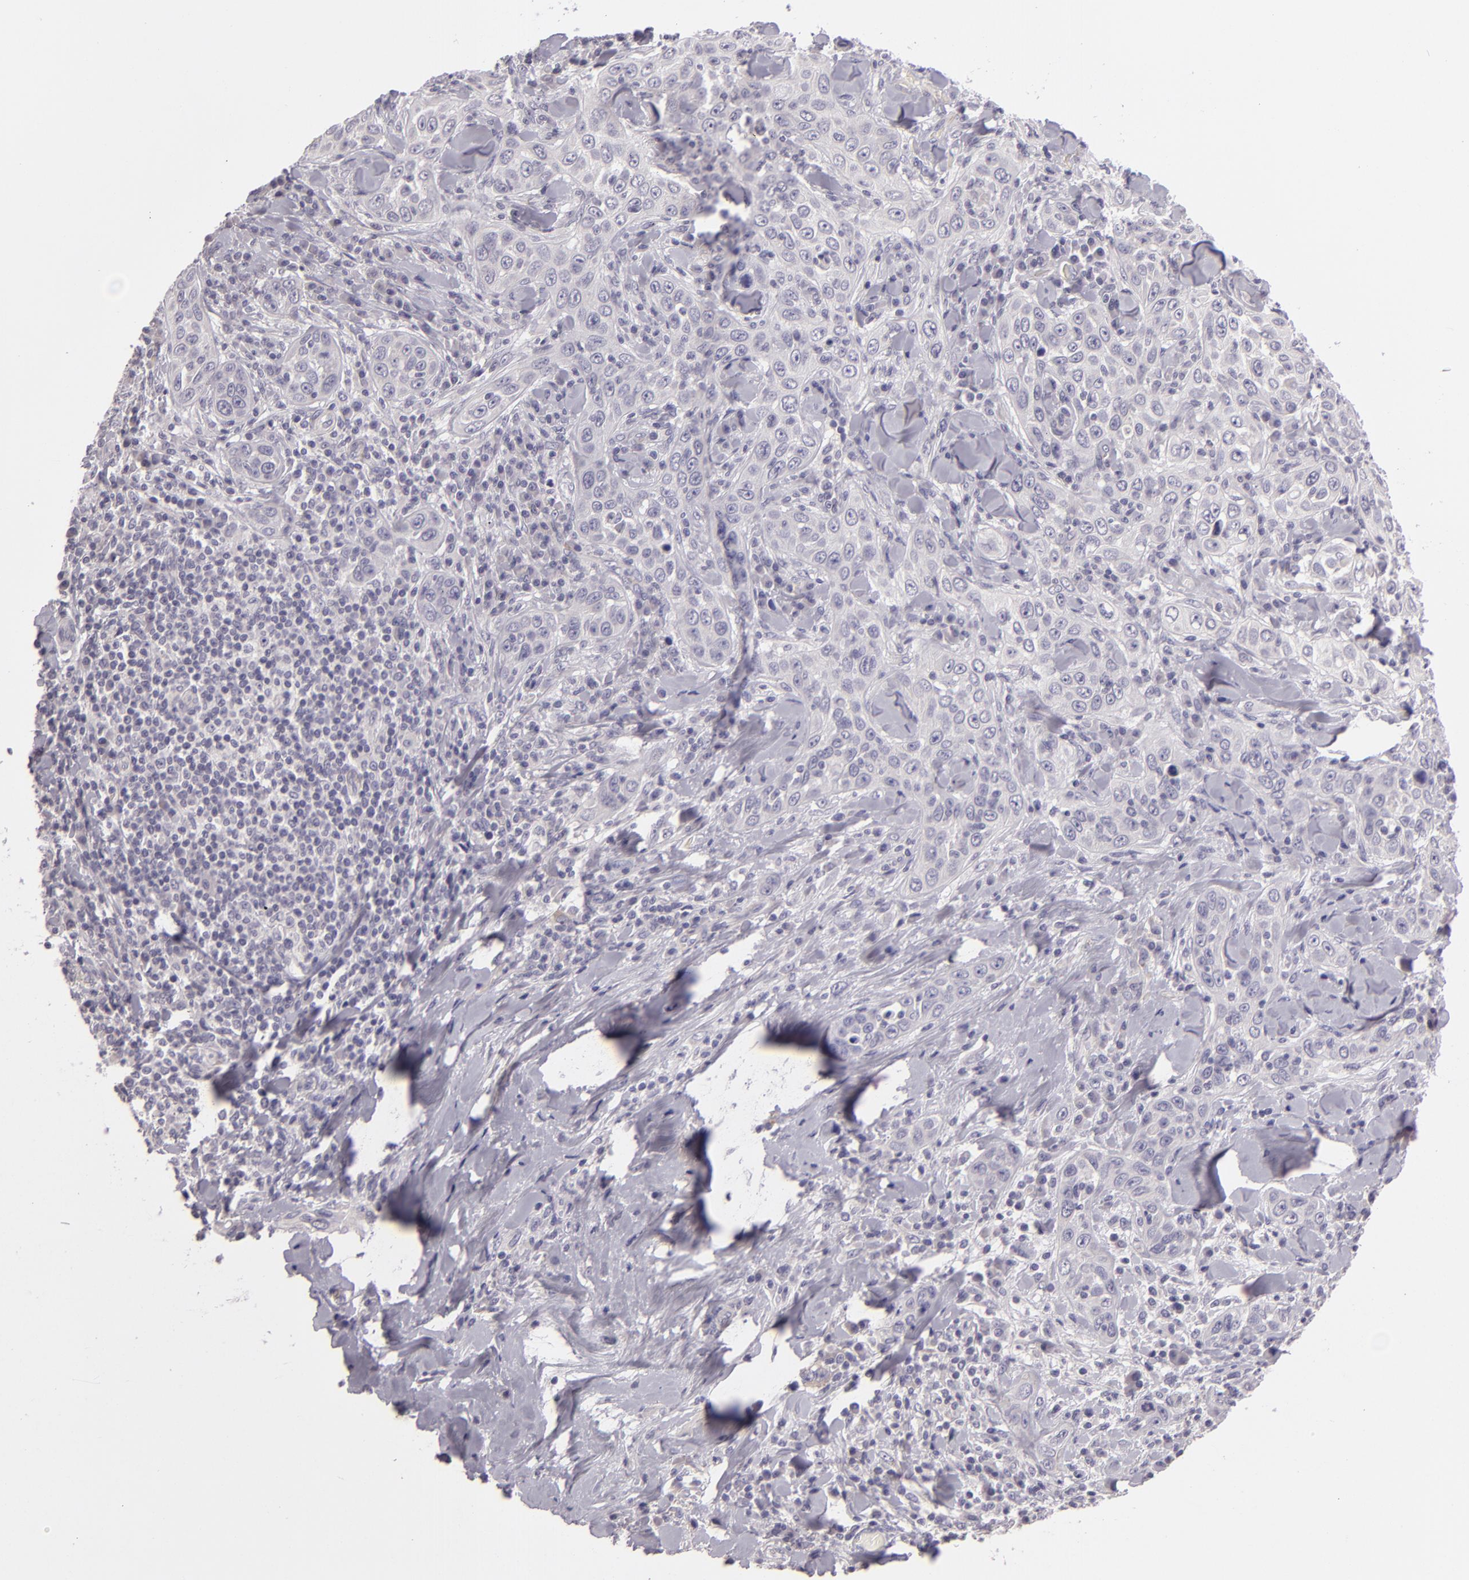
{"staining": {"intensity": "negative", "quantity": "none", "location": "none"}, "tissue": "skin cancer", "cell_type": "Tumor cells", "image_type": "cancer", "snomed": [{"axis": "morphology", "description": "Squamous cell carcinoma, NOS"}, {"axis": "topography", "description": "Skin"}], "caption": "Tumor cells are negative for brown protein staining in skin cancer (squamous cell carcinoma).", "gene": "EGFL6", "patient": {"sex": "male", "age": 84}}